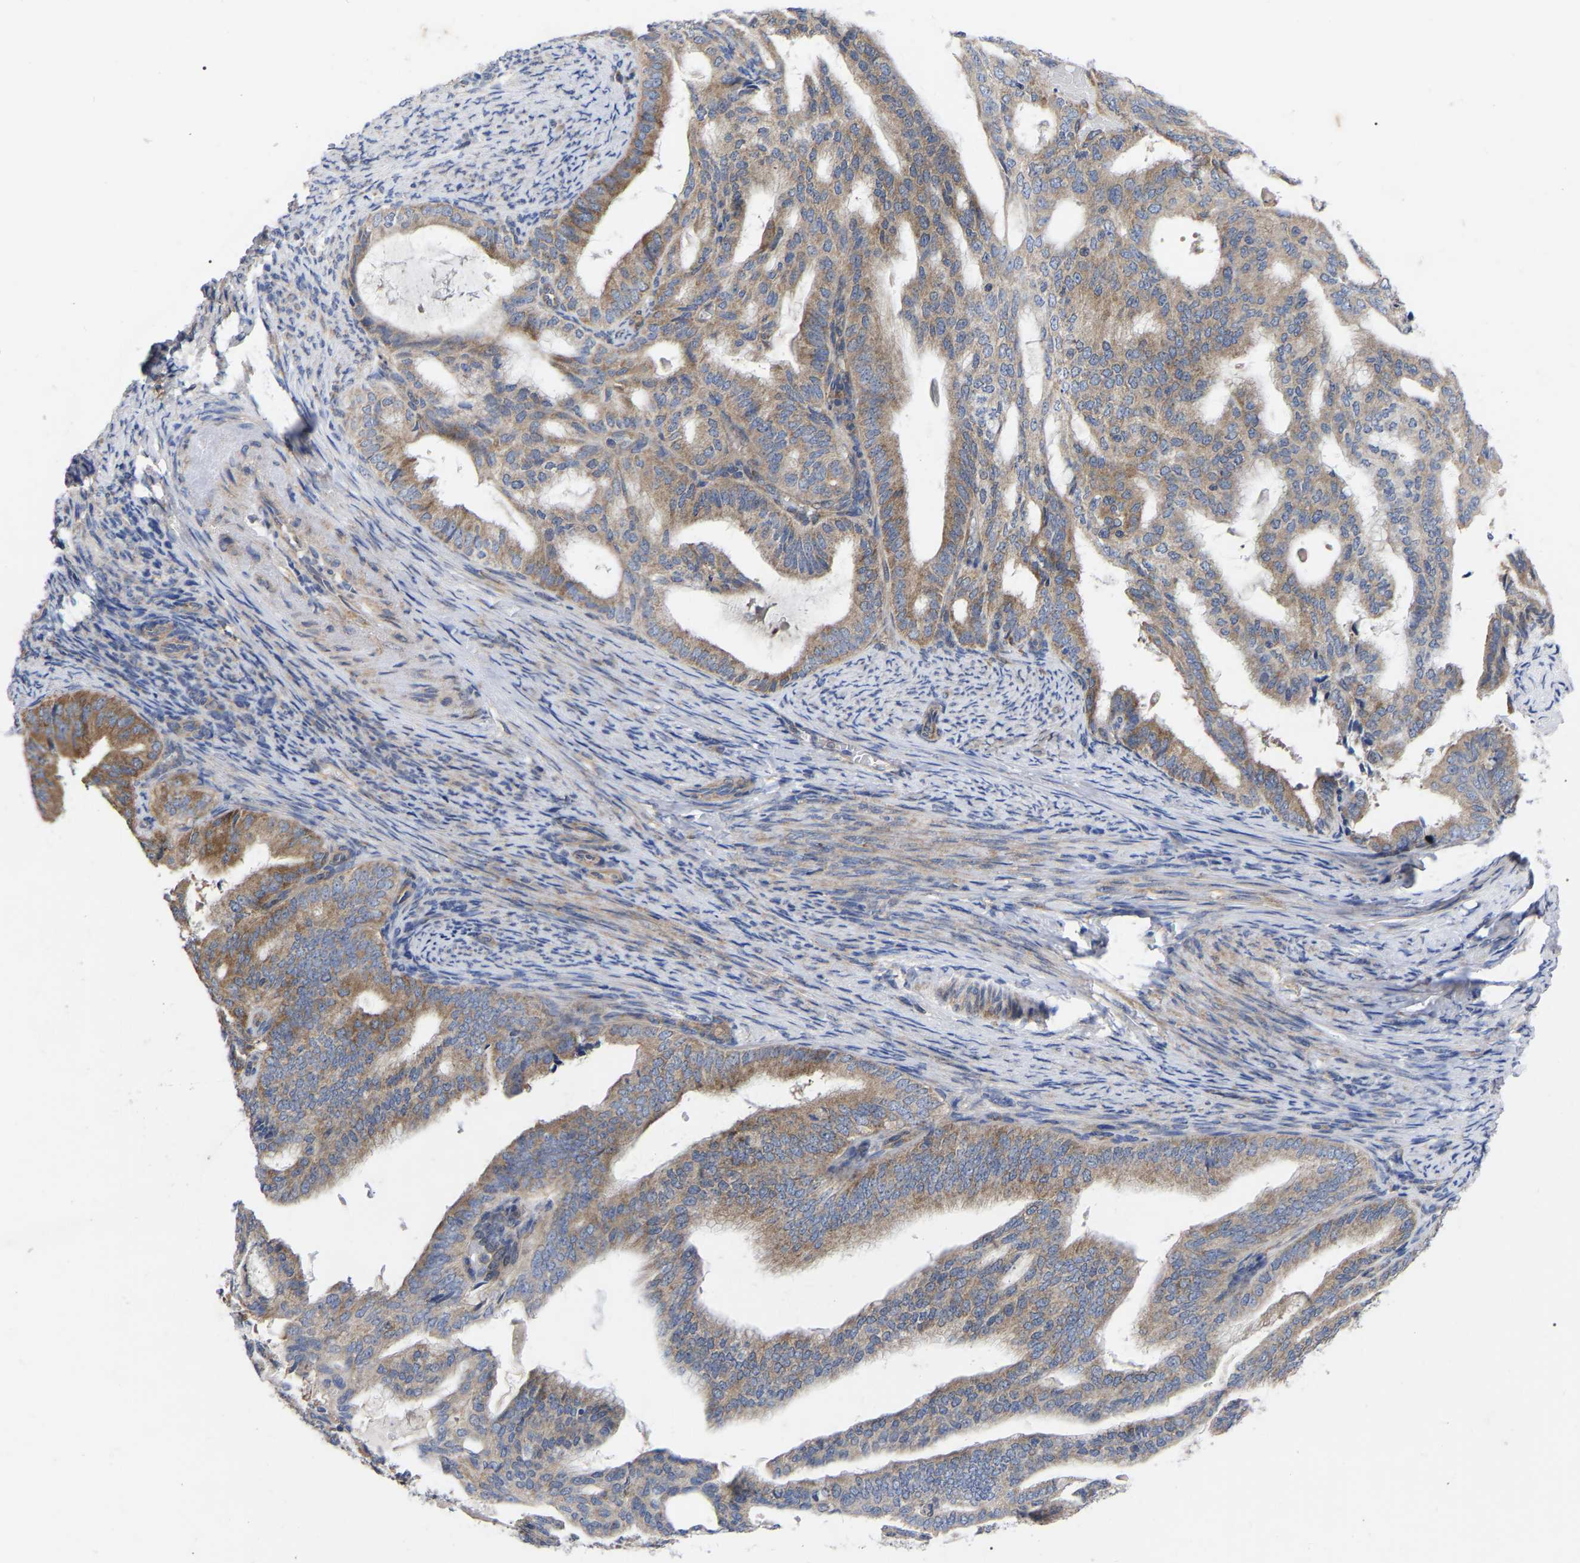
{"staining": {"intensity": "weak", "quantity": ">75%", "location": "cytoplasmic/membranous"}, "tissue": "endometrial cancer", "cell_type": "Tumor cells", "image_type": "cancer", "snomed": [{"axis": "morphology", "description": "Adenocarcinoma, NOS"}, {"axis": "topography", "description": "Endometrium"}], "caption": "Brown immunohistochemical staining in endometrial adenocarcinoma shows weak cytoplasmic/membranous staining in approximately >75% of tumor cells. Using DAB (brown) and hematoxylin (blue) stains, captured at high magnification using brightfield microscopy.", "gene": "TCP1", "patient": {"sex": "female", "age": 58}}